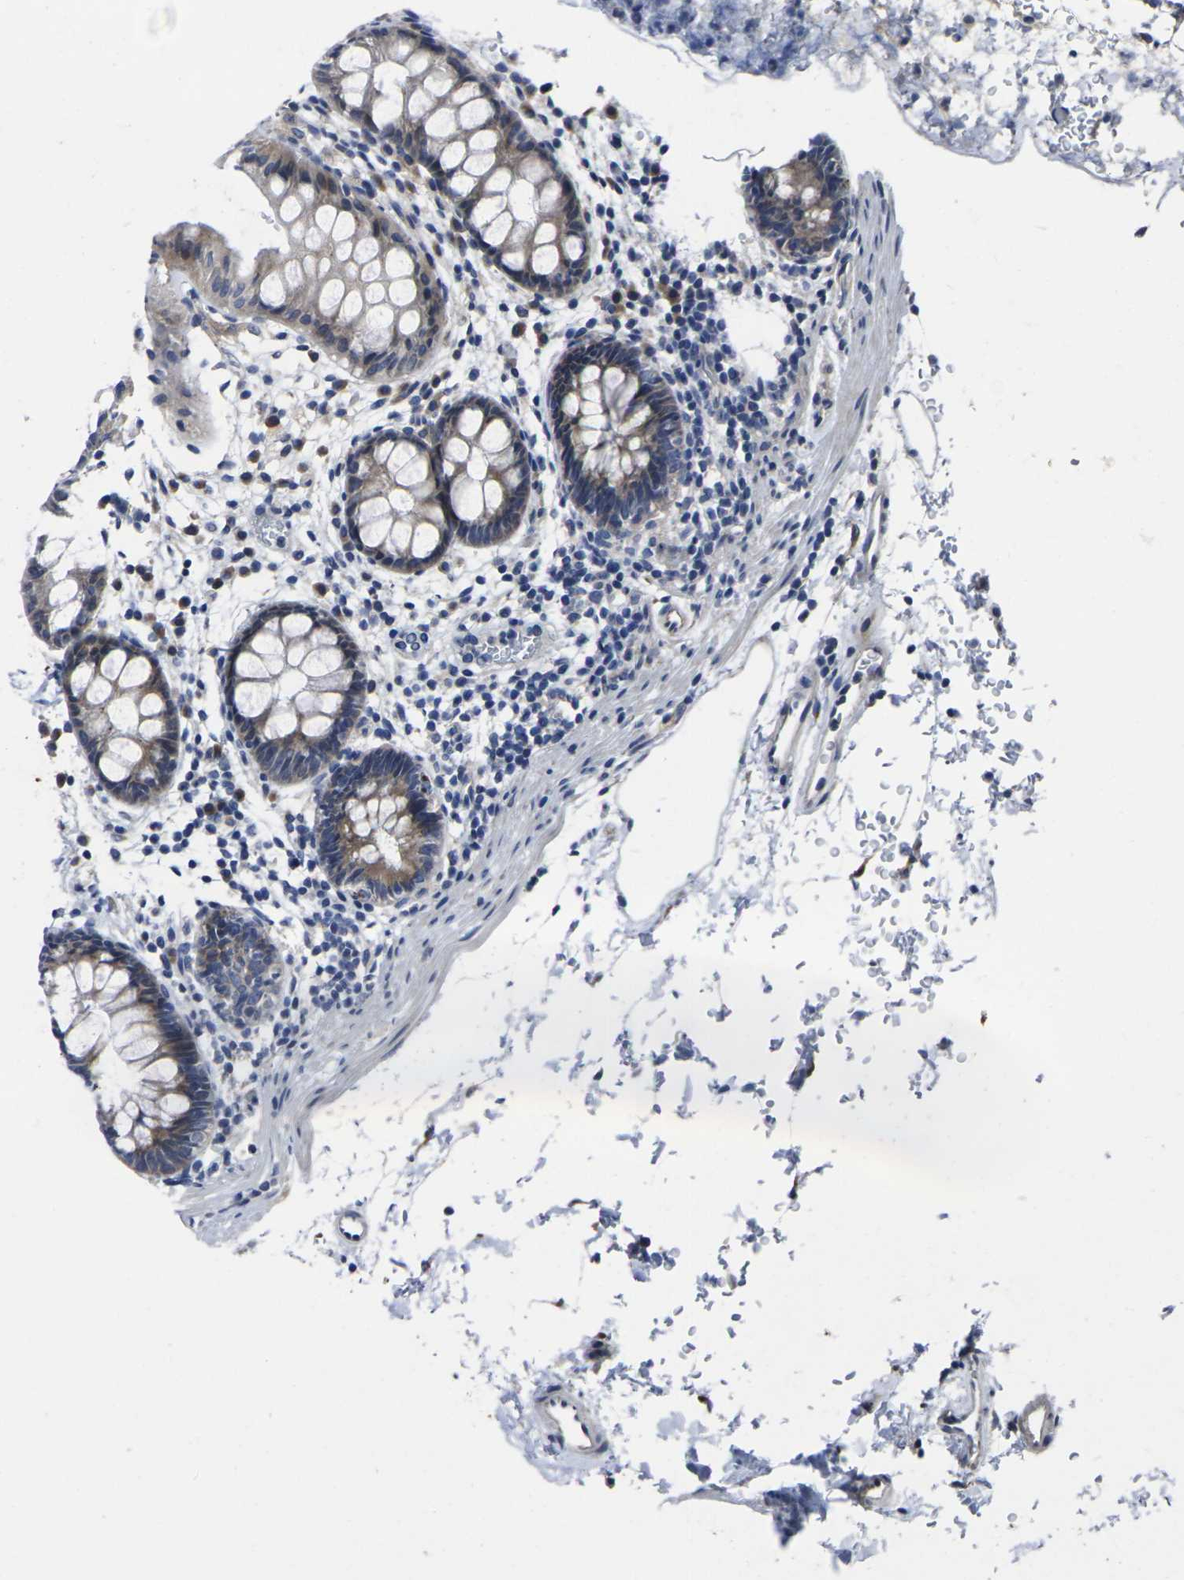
{"staining": {"intensity": "weak", "quantity": "25%-75%", "location": "cytoplasmic/membranous"}, "tissue": "rectum", "cell_type": "Glandular cells", "image_type": "normal", "snomed": [{"axis": "morphology", "description": "Normal tissue, NOS"}, {"axis": "topography", "description": "Rectum"}], "caption": "Protein staining shows weak cytoplasmic/membranous expression in about 25%-75% of glandular cells in unremarkable rectum. The staining was performed using DAB (3,3'-diaminobenzidine) to visualize the protein expression in brown, while the nuclei were stained in blue with hematoxylin (Magnification: 20x).", "gene": "CYP2C8", "patient": {"sex": "female", "age": 24}}